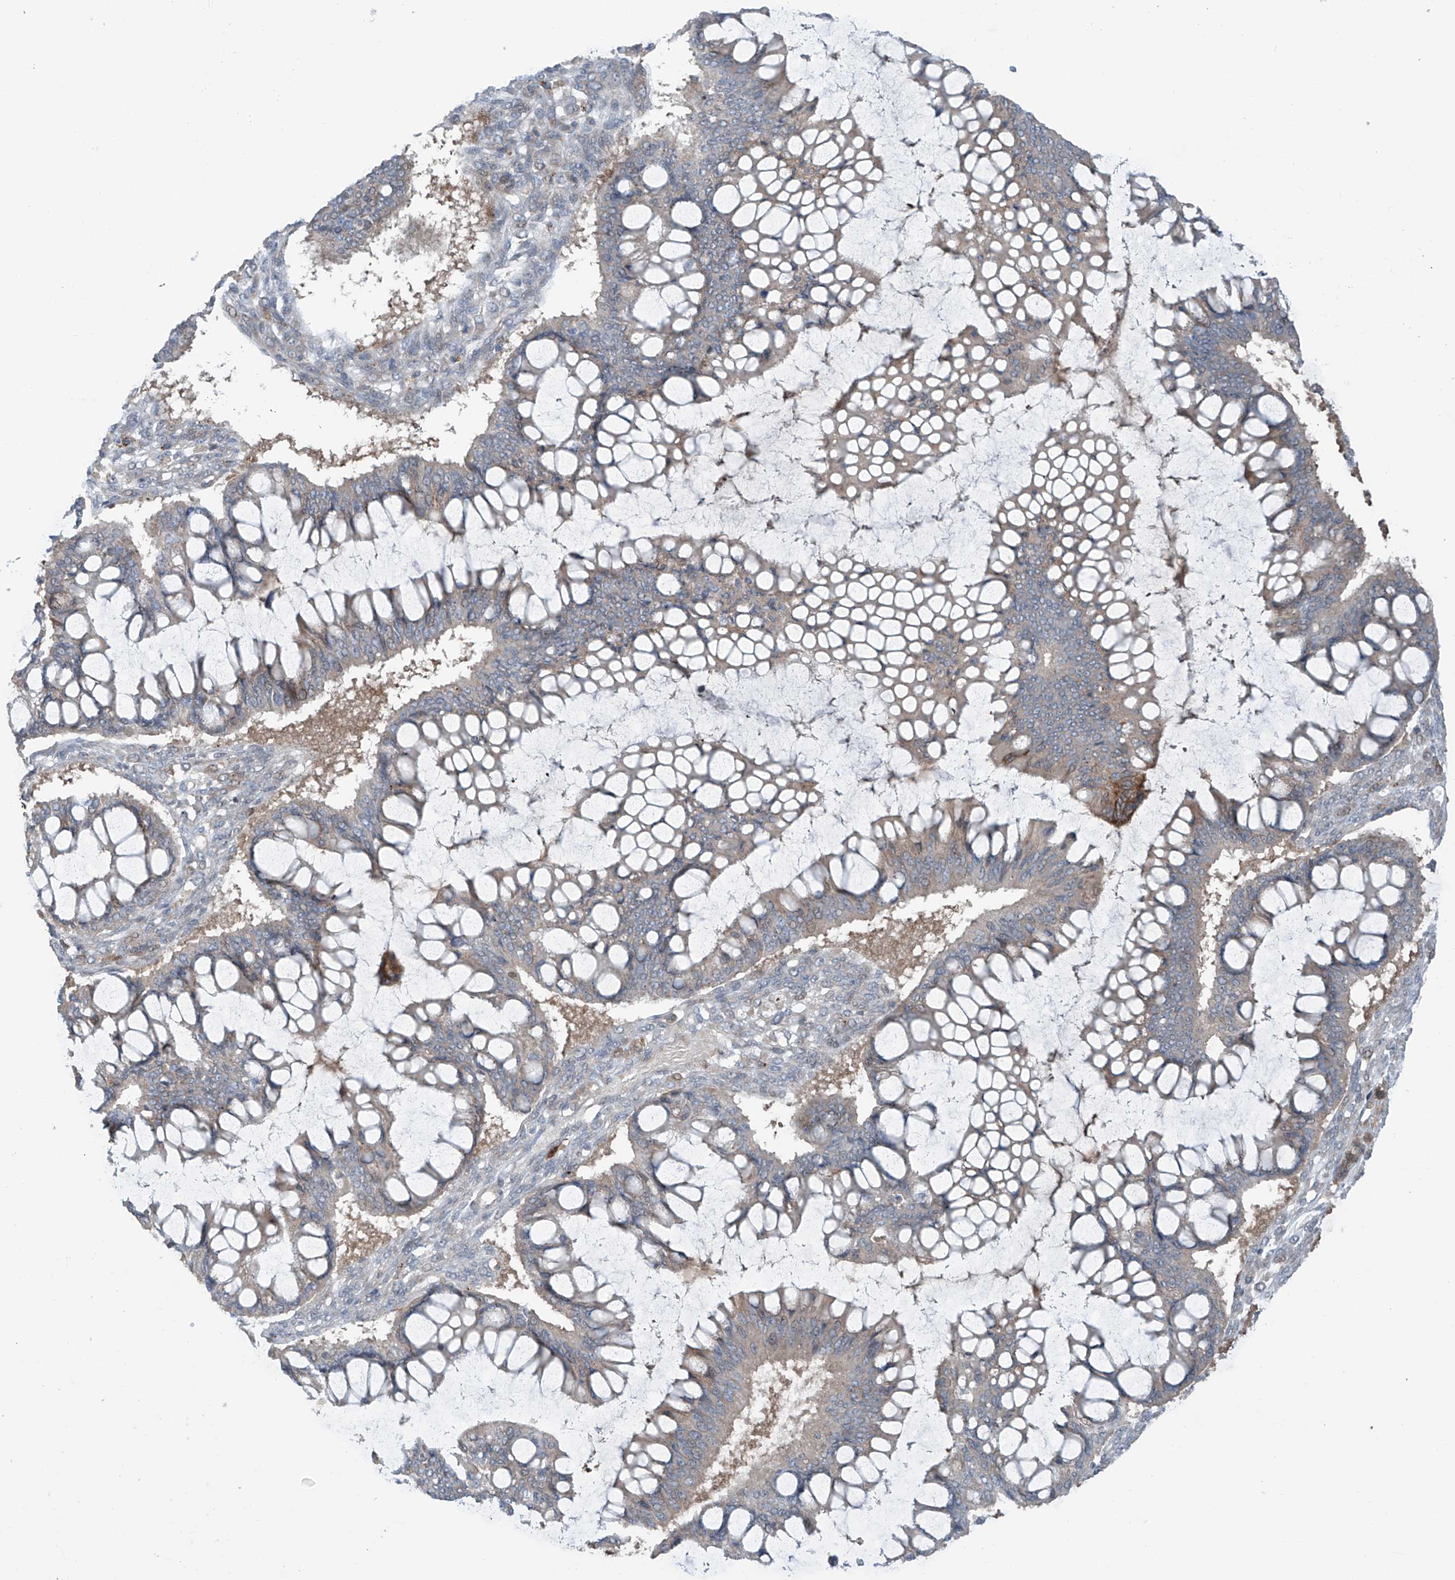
{"staining": {"intensity": "moderate", "quantity": "<25%", "location": "cytoplasmic/membranous"}, "tissue": "ovarian cancer", "cell_type": "Tumor cells", "image_type": "cancer", "snomed": [{"axis": "morphology", "description": "Cystadenocarcinoma, mucinous, NOS"}, {"axis": "topography", "description": "Ovary"}], "caption": "Ovarian cancer (mucinous cystadenocarcinoma) tissue shows moderate cytoplasmic/membranous positivity in approximately <25% of tumor cells (IHC, brightfield microscopy, high magnification).", "gene": "SAMD3", "patient": {"sex": "female", "age": 73}}